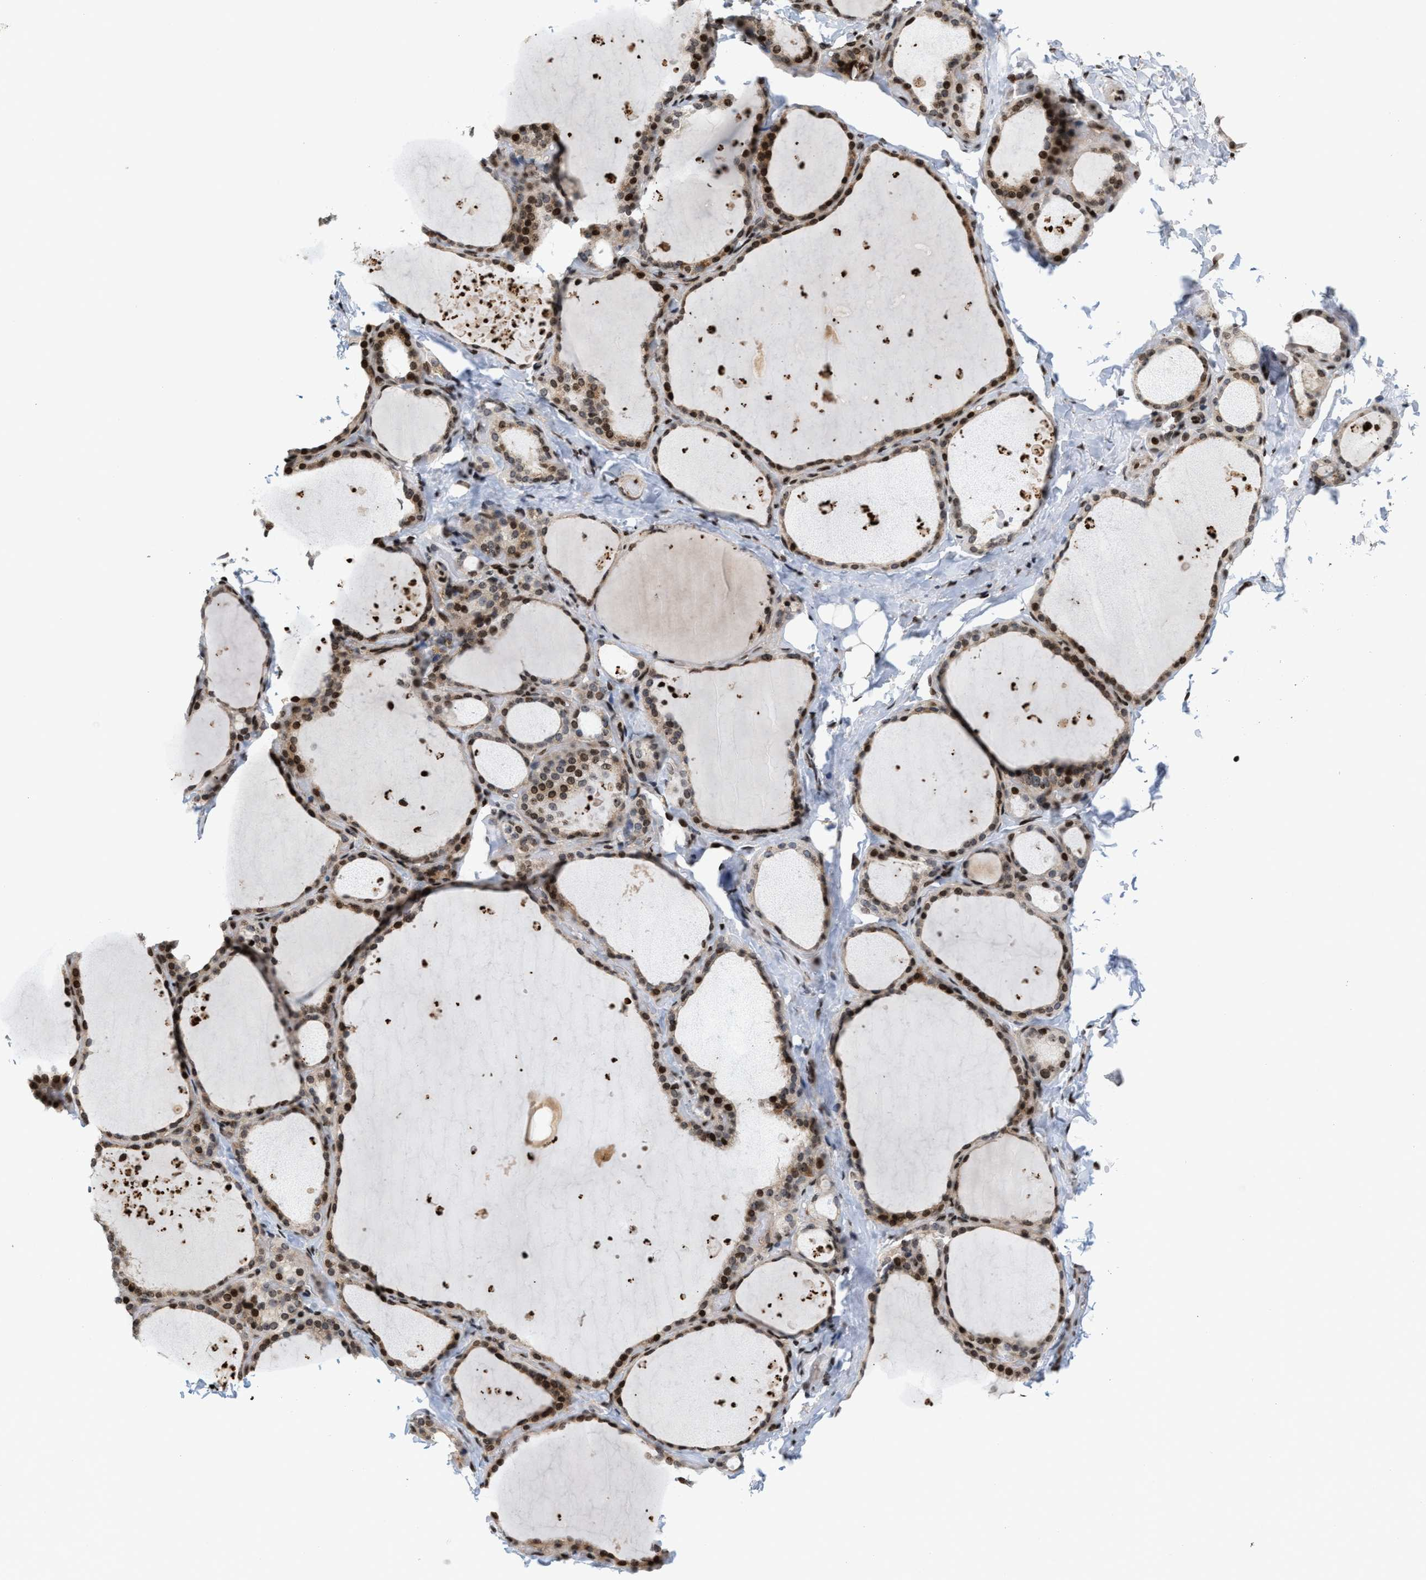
{"staining": {"intensity": "strong", "quantity": "25%-75%", "location": "cytoplasmic/membranous,nuclear"}, "tissue": "thyroid gland", "cell_type": "Glandular cells", "image_type": "normal", "snomed": [{"axis": "morphology", "description": "Normal tissue, NOS"}, {"axis": "topography", "description": "Thyroid gland"}], "caption": "A high-resolution histopathology image shows IHC staining of benign thyroid gland, which exhibits strong cytoplasmic/membranous,nuclear positivity in approximately 25%-75% of glandular cells. Ihc stains the protein in brown and the nuclei are stained blue.", "gene": "PDZD2", "patient": {"sex": "female", "age": 44}}